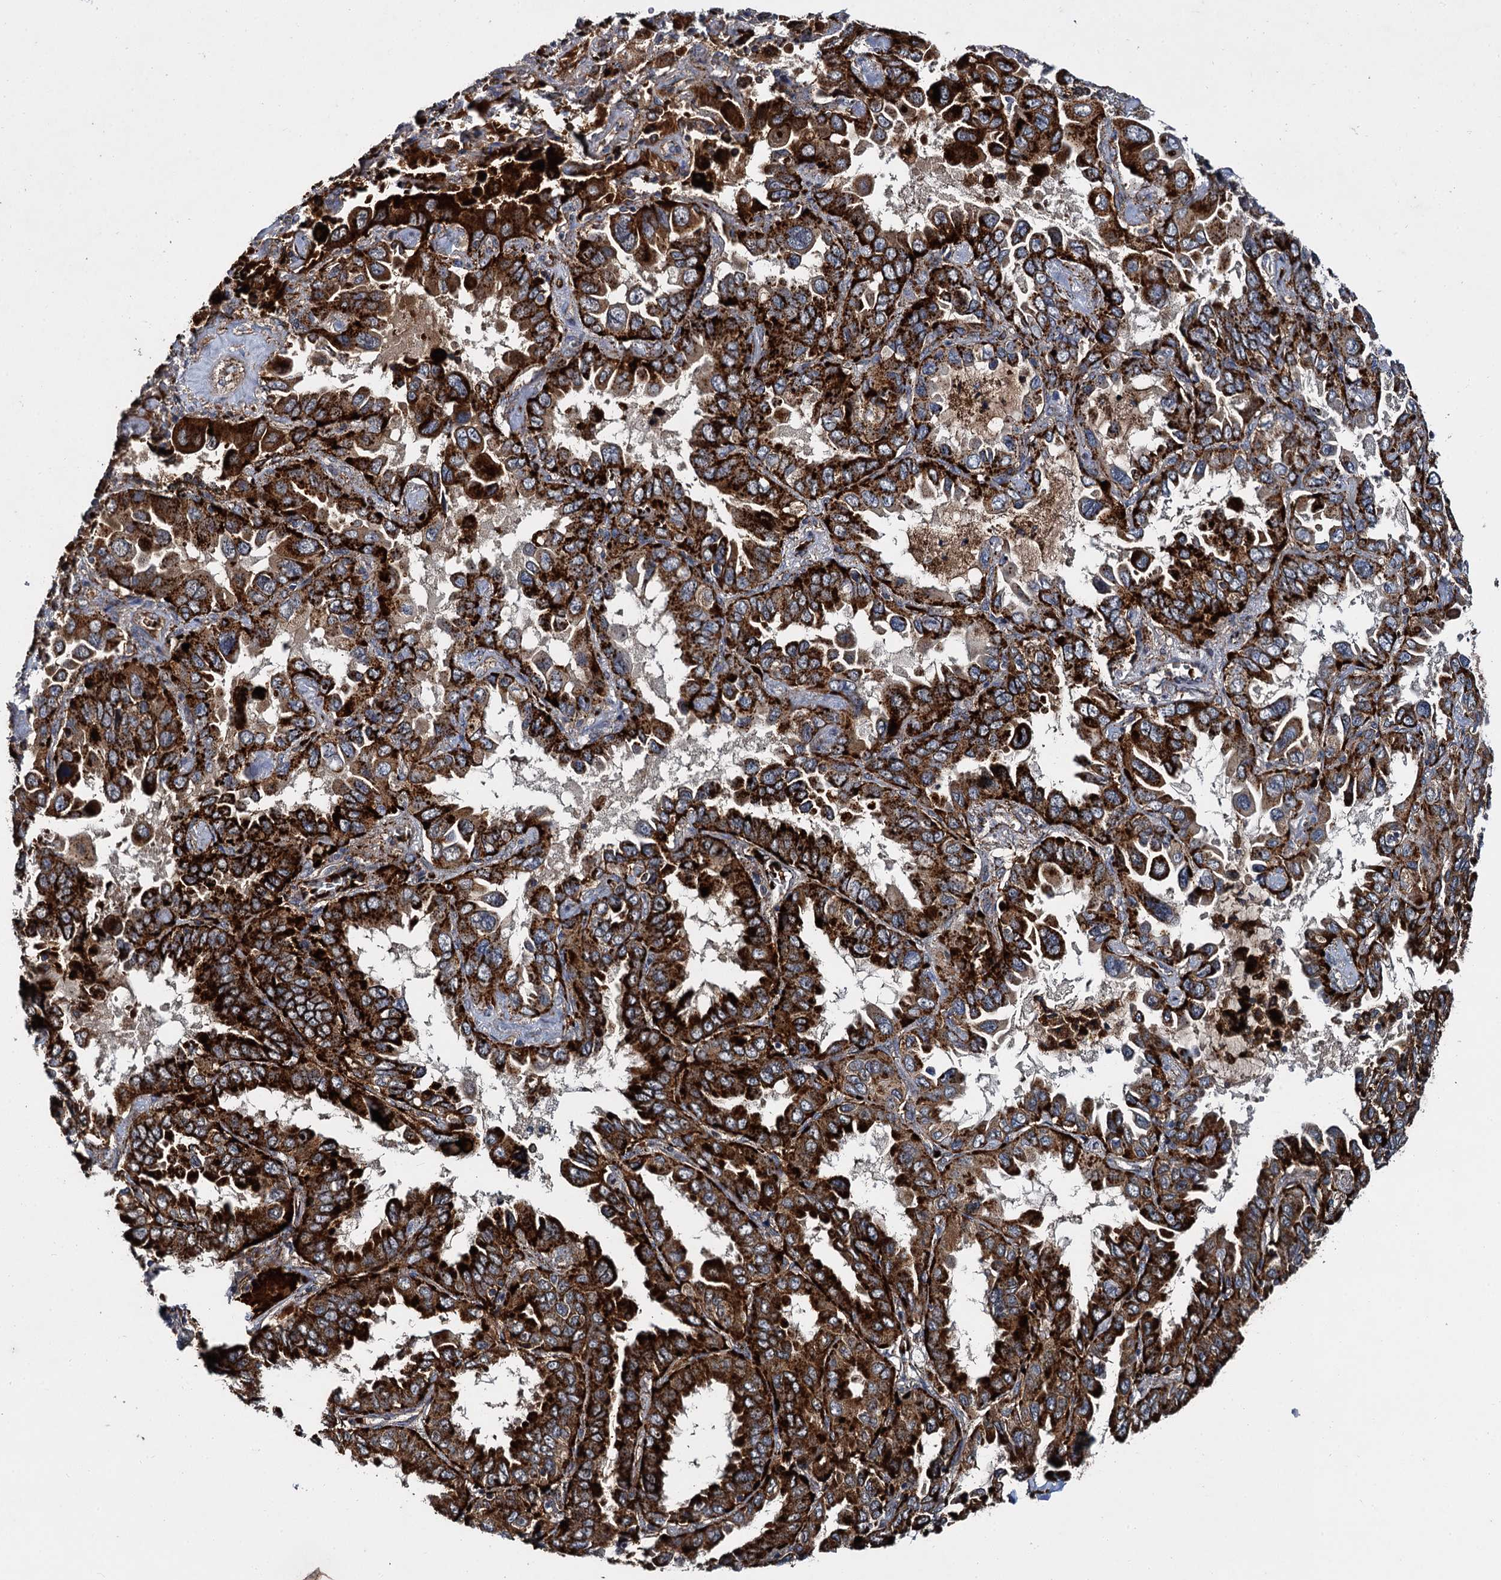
{"staining": {"intensity": "strong", "quantity": ">75%", "location": "cytoplasmic/membranous"}, "tissue": "lung cancer", "cell_type": "Tumor cells", "image_type": "cancer", "snomed": [{"axis": "morphology", "description": "Adenocarcinoma, NOS"}, {"axis": "topography", "description": "Lung"}], "caption": "Lung cancer stained with DAB (3,3'-diaminobenzidine) immunohistochemistry displays high levels of strong cytoplasmic/membranous expression in about >75% of tumor cells. (DAB (3,3'-diaminobenzidine) IHC, brown staining for protein, blue staining for nuclei).", "gene": "GBA1", "patient": {"sex": "male", "age": 64}}